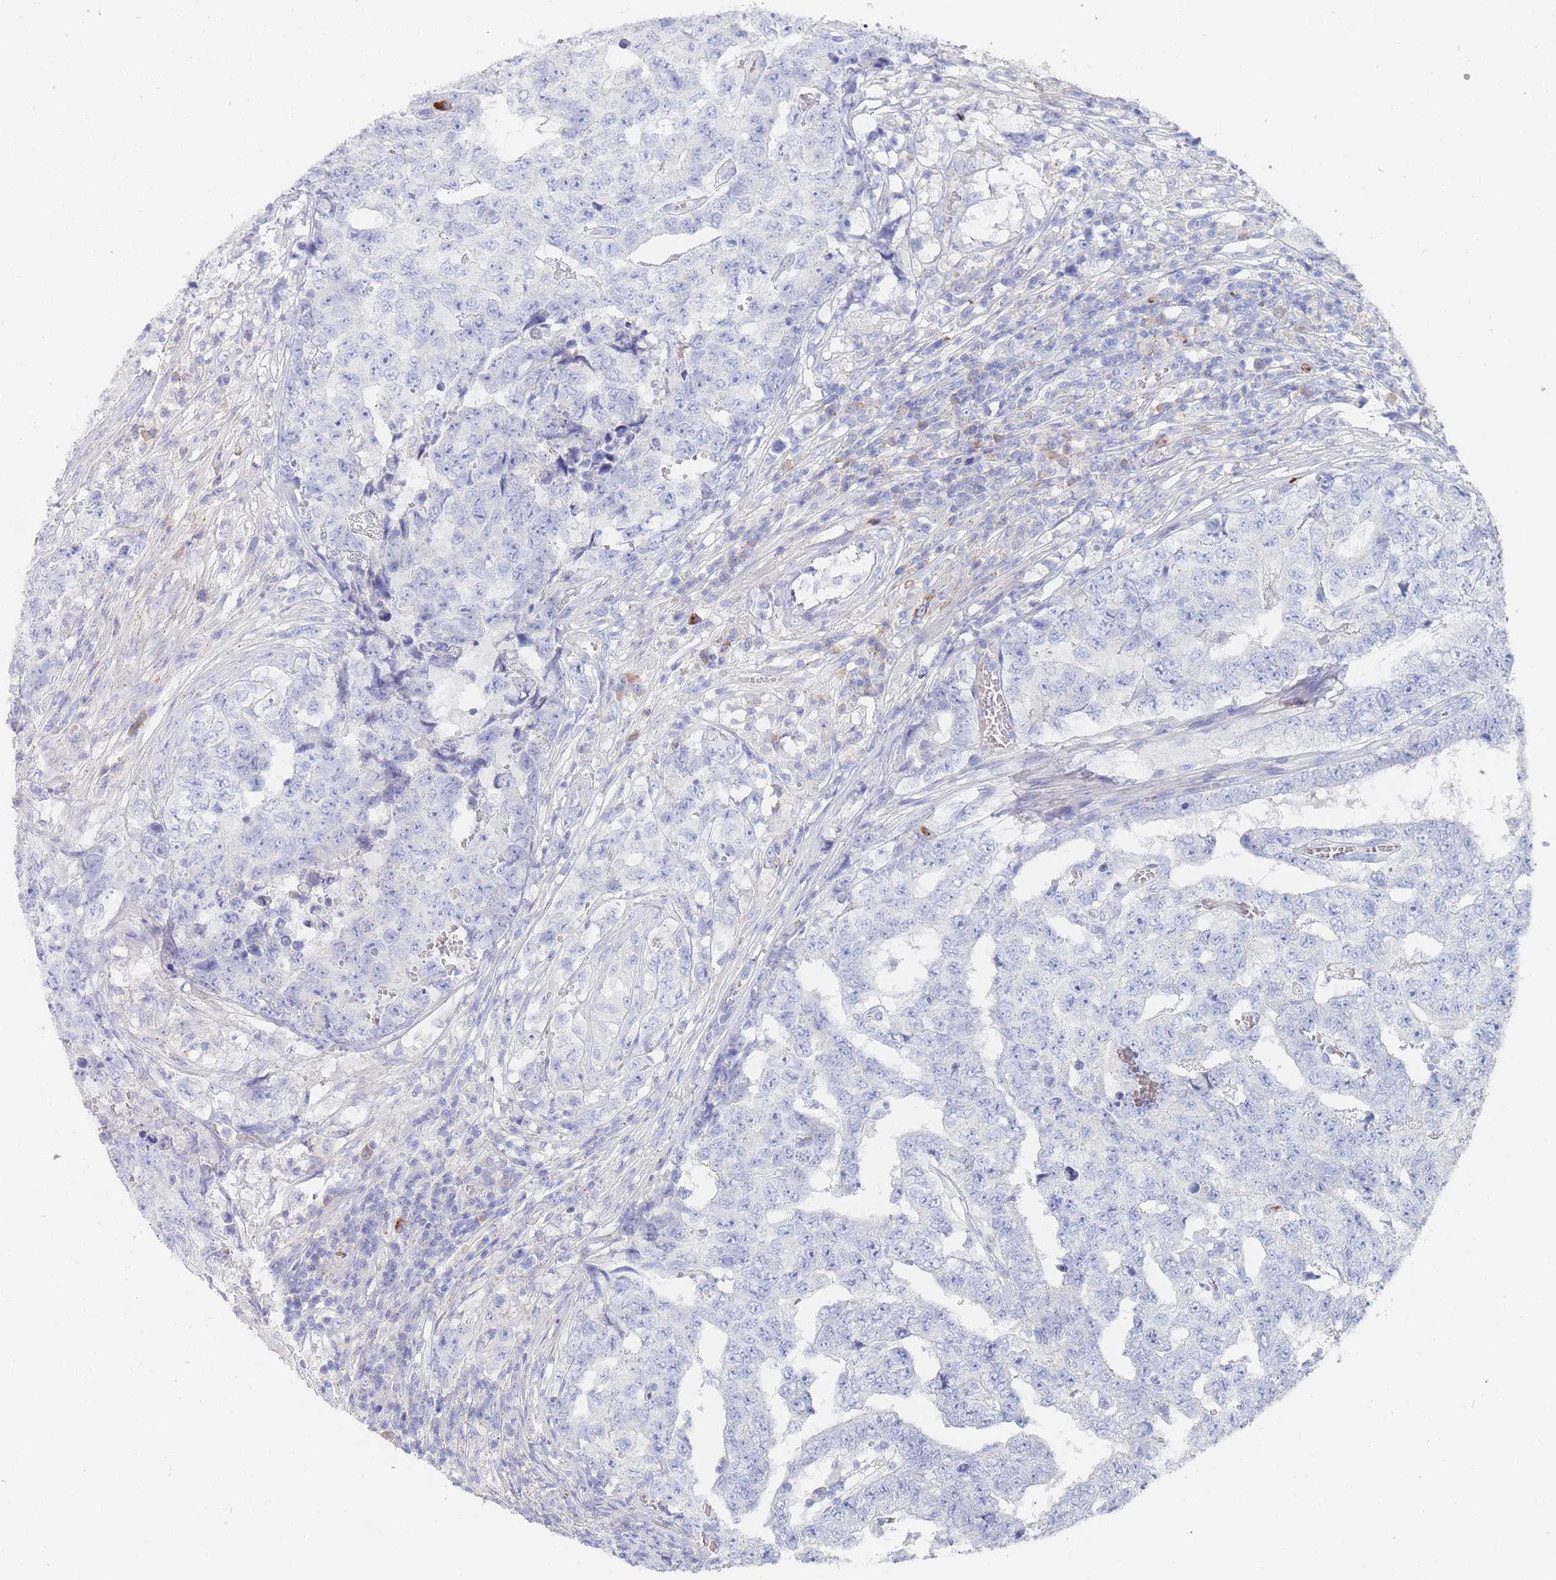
{"staining": {"intensity": "negative", "quantity": "none", "location": "none"}, "tissue": "testis cancer", "cell_type": "Tumor cells", "image_type": "cancer", "snomed": [{"axis": "morphology", "description": "Carcinoma, Embryonal, NOS"}, {"axis": "topography", "description": "Testis"}], "caption": "Image shows no significant protein expression in tumor cells of testis cancer. The staining is performed using DAB brown chromogen with nuclei counter-stained in using hematoxylin.", "gene": "SLC25A35", "patient": {"sex": "male", "age": 25}}